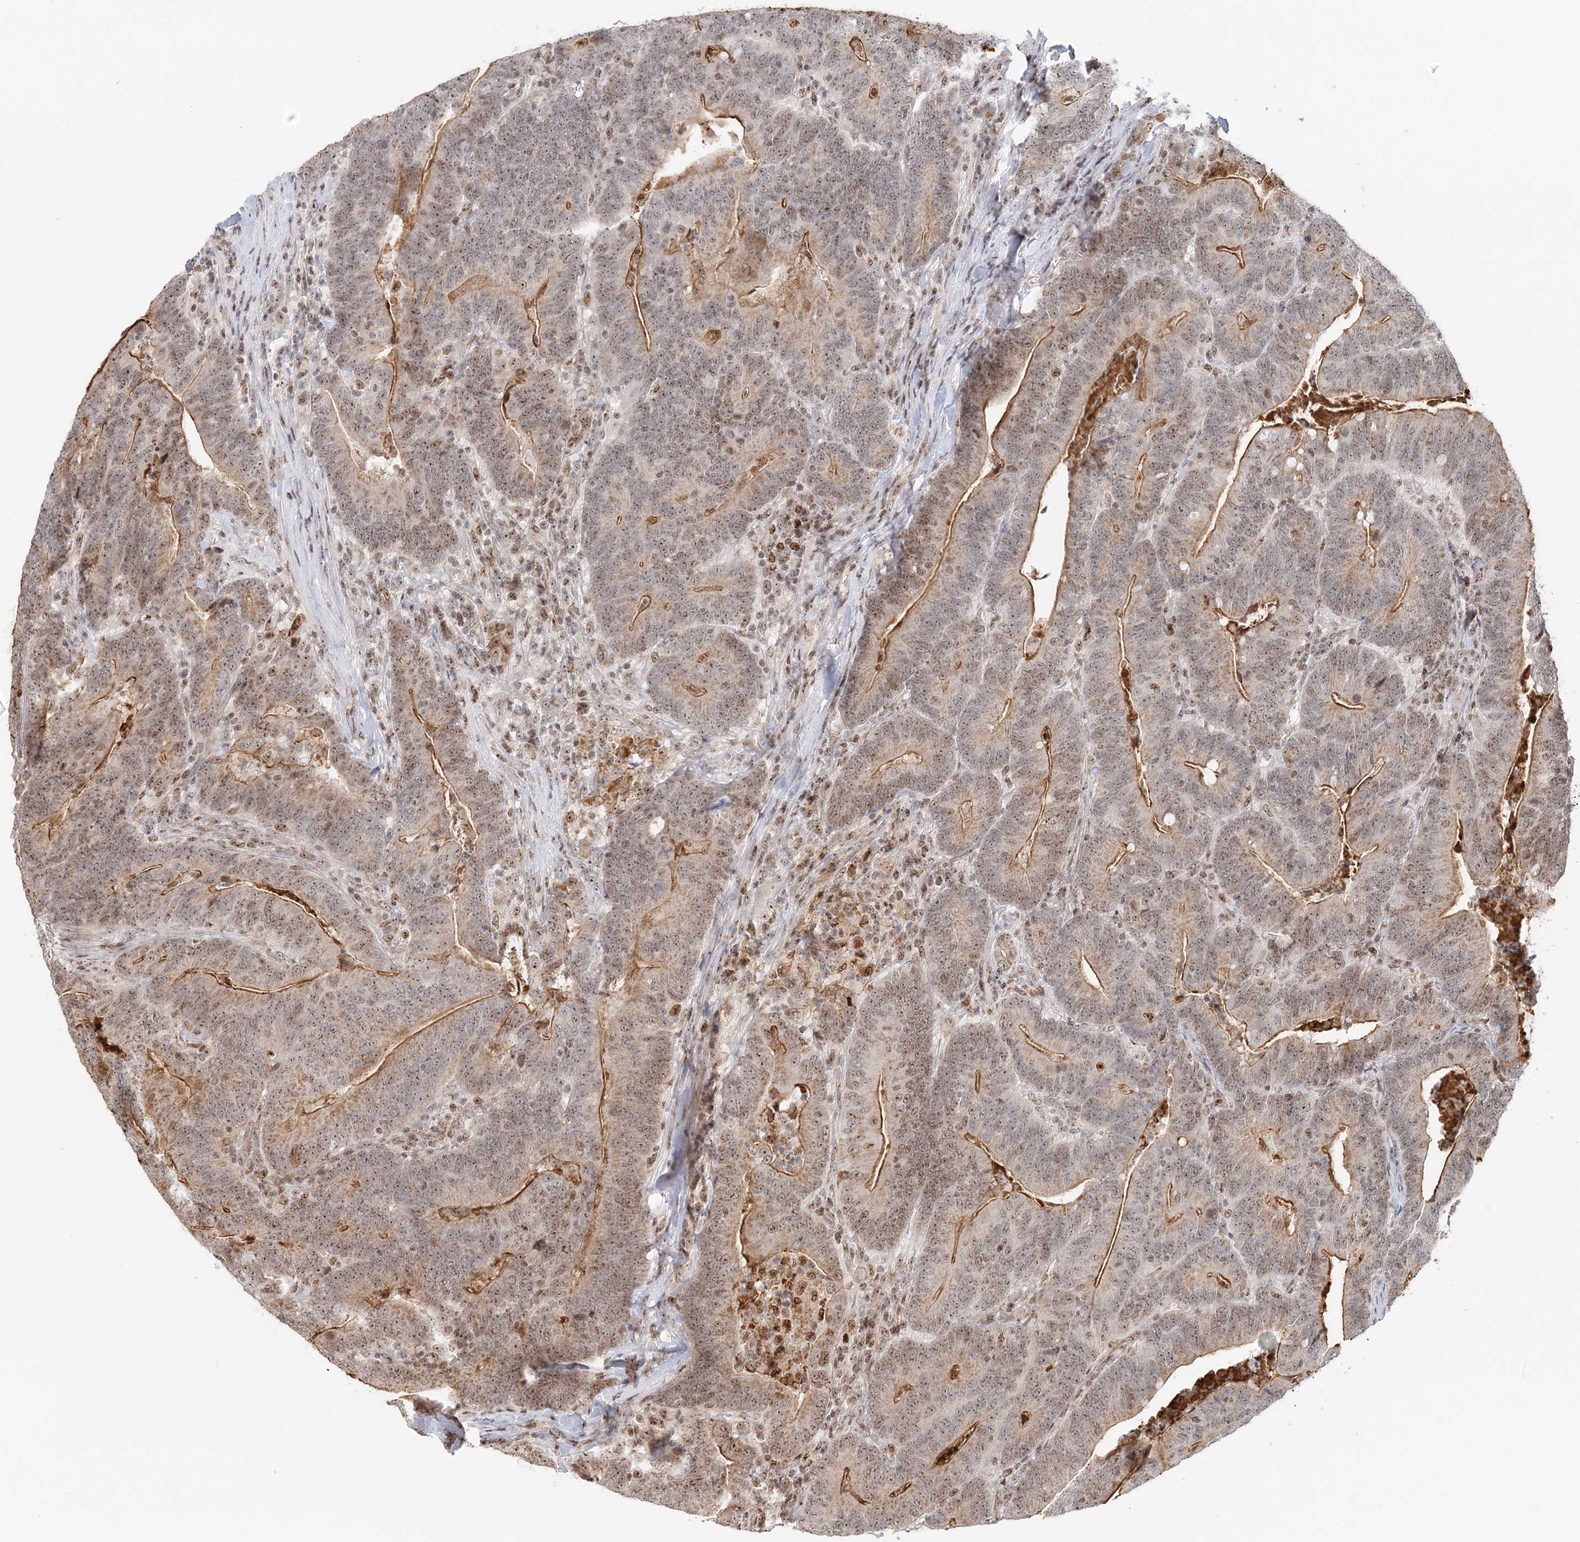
{"staining": {"intensity": "moderate", "quantity": ">75%", "location": "nuclear"}, "tissue": "colorectal cancer", "cell_type": "Tumor cells", "image_type": "cancer", "snomed": [{"axis": "morphology", "description": "Adenocarcinoma, NOS"}, {"axis": "topography", "description": "Colon"}], "caption": "Tumor cells show moderate nuclear expression in approximately >75% of cells in colorectal adenocarcinoma. The staining was performed using DAB (3,3'-diaminobenzidine) to visualize the protein expression in brown, while the nuclei were stained in blue with hematoxylin (Magnification: 20x).", "gene": "UBE2F", "patient": {"sex": "female", "age": 67}}